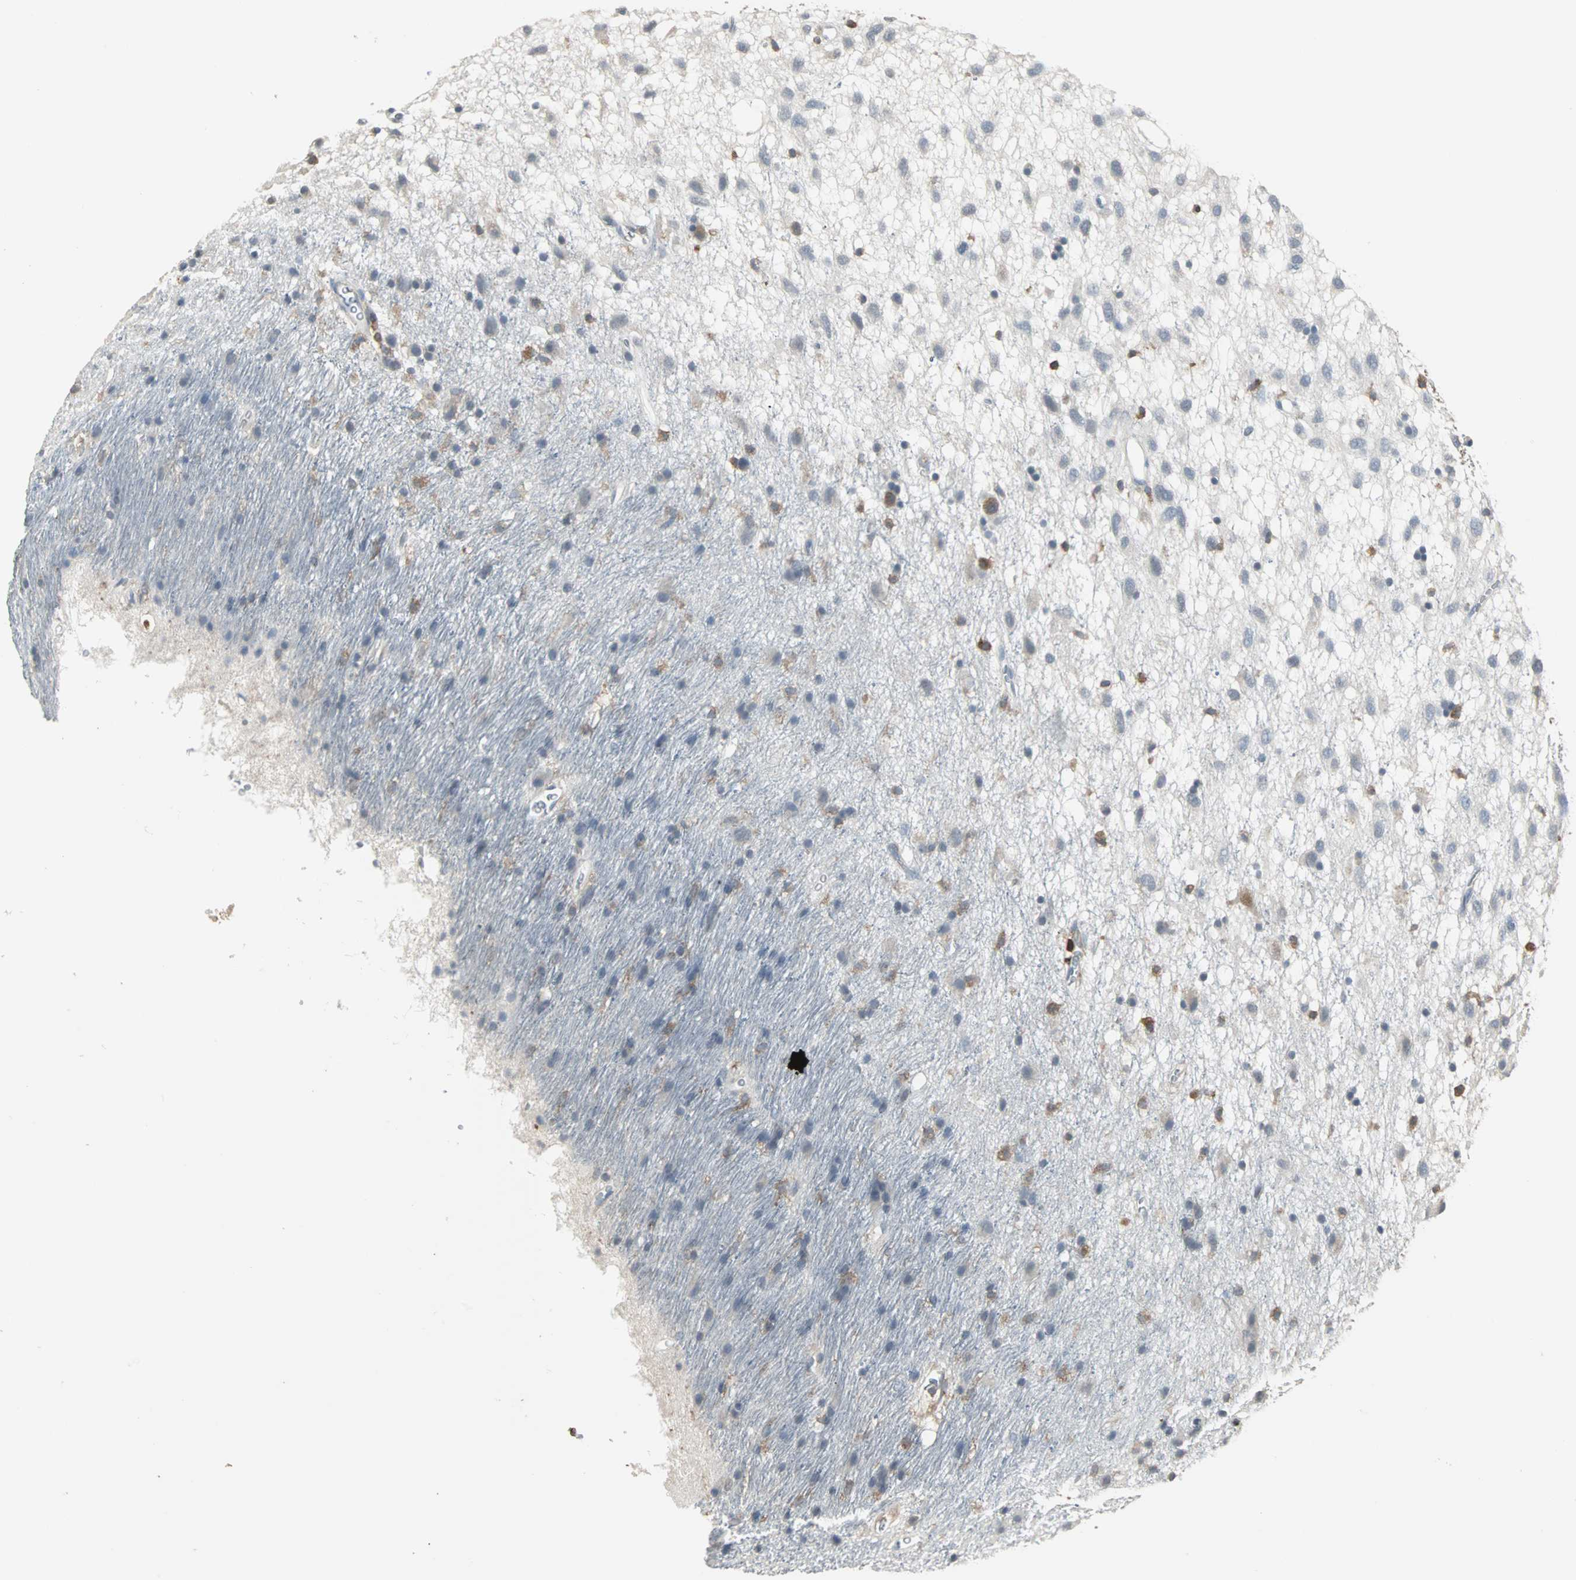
{"staining": {"intensity": "weak", "quantity": "25%-75%", "location": "cytoplasmic/membranous"}, "tissue": "glioma", "cell_type": "Tumor cells", "image_type": "cancer", "snomed": [{"axis": "morphology", "description": "Glioma, malignant, Low grade"}, {"axis": "topography", "description": "Brain"}], "caption": "Malignant glioma (low-grade) stained for a protein shows weak cytoplasmic/membranous positivity in tumor cells.", "gene": "LRRFIP1", "patient": {"sex": "male", "age": 77}}